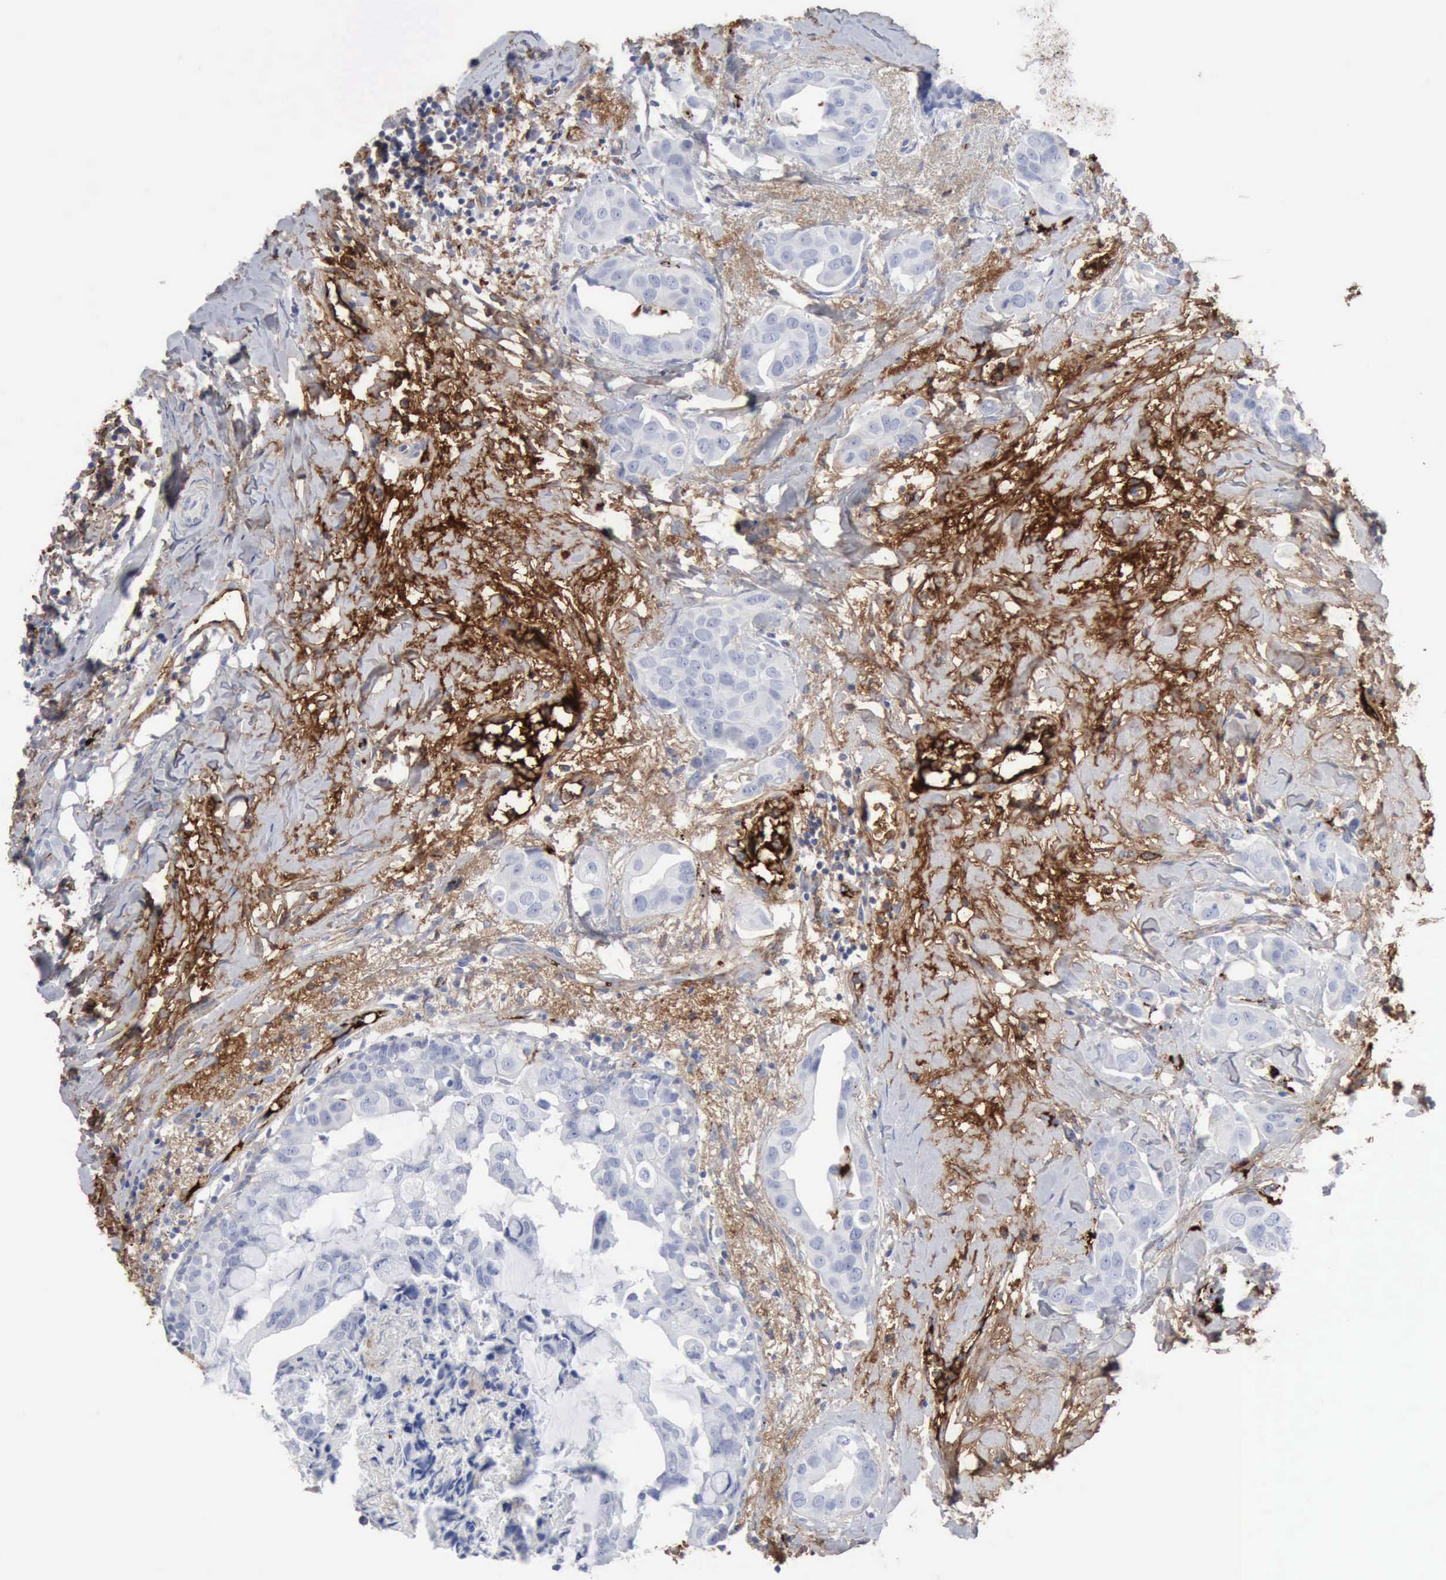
{"staining": {"intensity": "negative", "quantity": "none", "location": "none"}, "tissue": "breast cancer", "cell_type": "Tumor cells", "image_type": "cancer", "snomed": [{"axis": "morphology", "description": "Duct carcinoma"}, {"axis": "topography", "description": "Breast"}], "caption": "This is a micrograph of IHC staining of breast cancer (intraductal carcinoma), which shows no expression in tumor cells. (DAB (3,3'-diaminobenzidine) immunohistochemistry (IHC) with hematoxylin counter stain).", "gene": "C4BPA", "patient": {"sex": "female", "age": 40}}